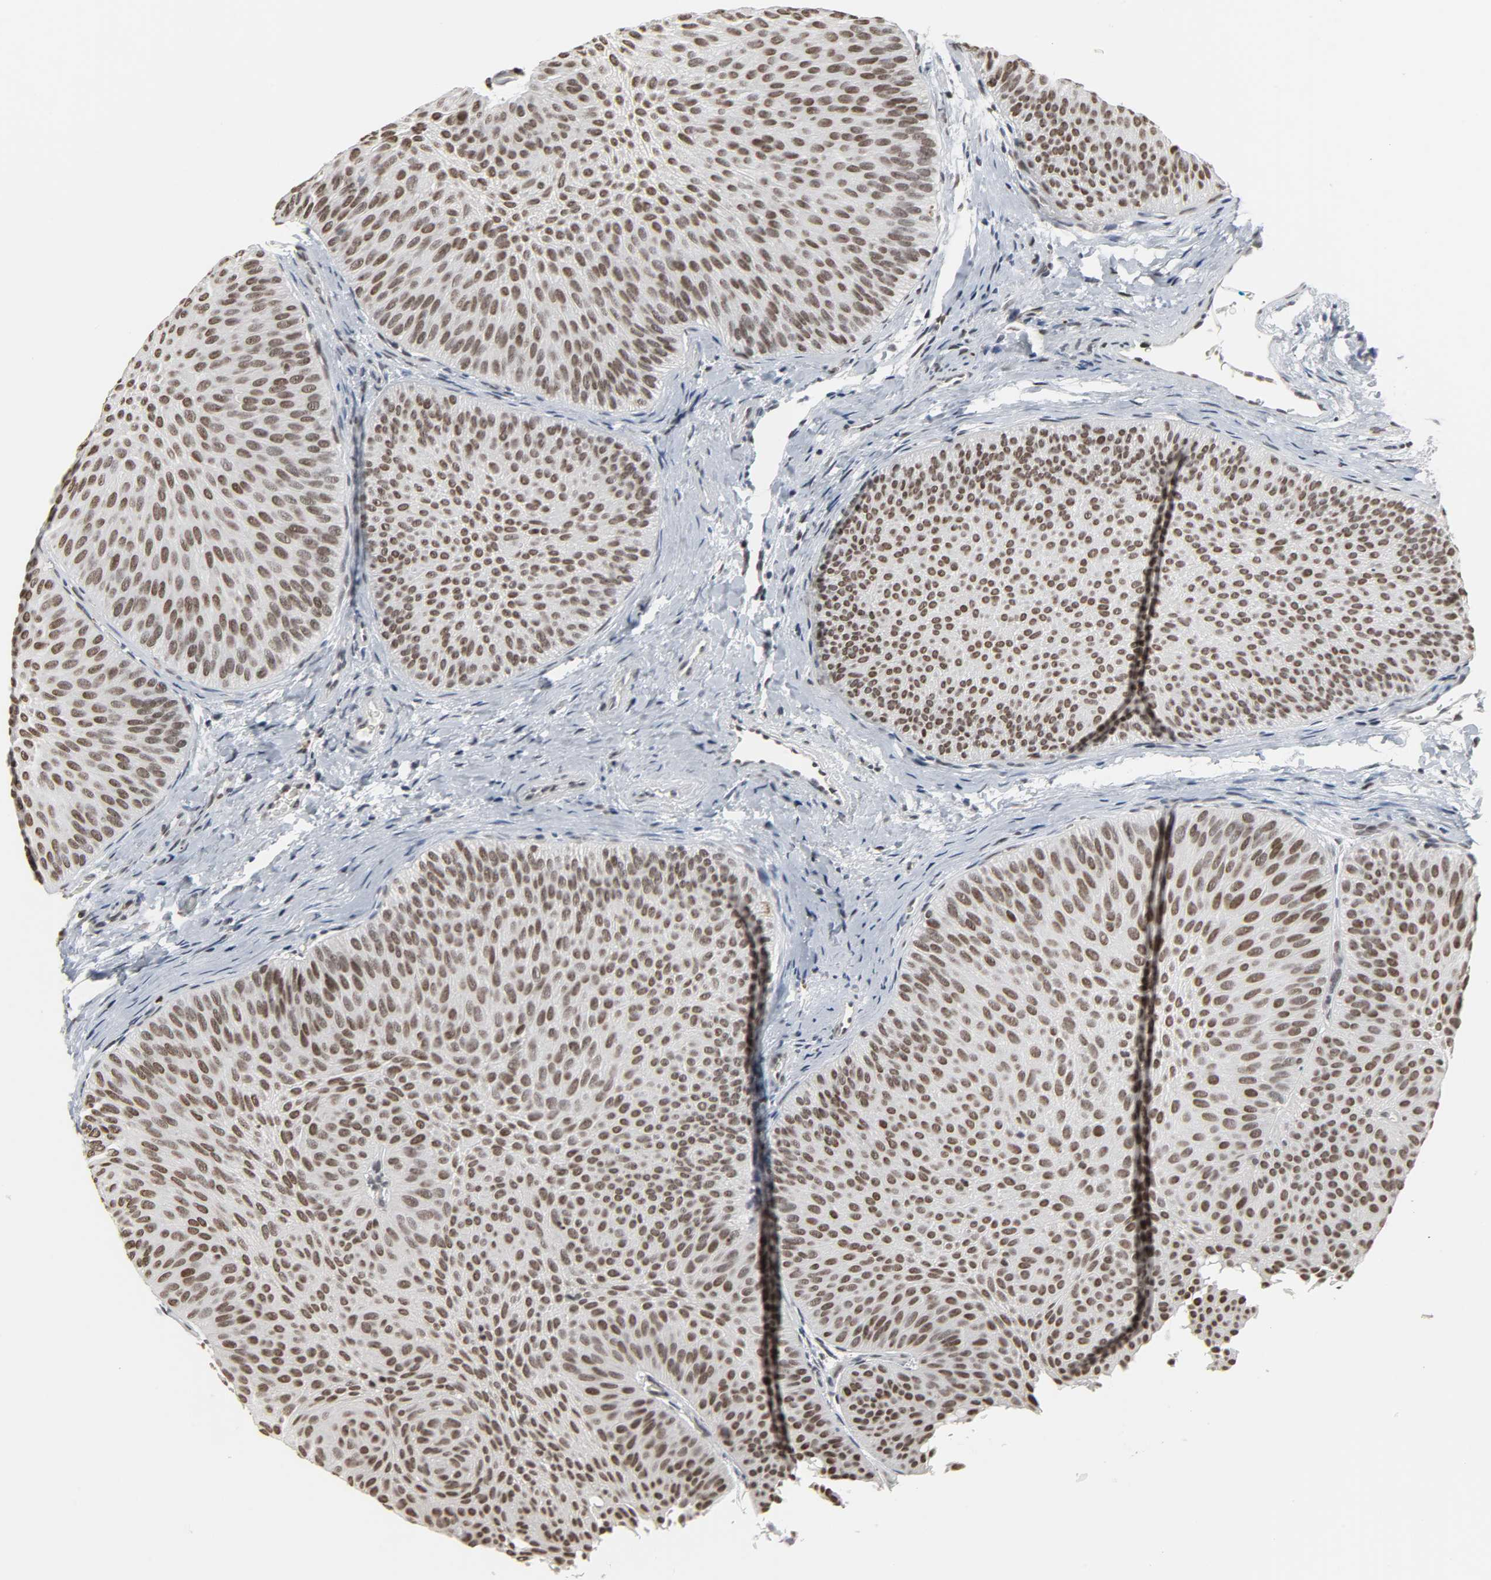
{"staining": {"intensity": "moderate", "quantity": ">75%", "location": "nuclear"}, "tissue": "urothelial cancer", "cell_type": "Tumor cells", "image_type": "cancer", "snomed": [{"axis": "morphology", "description": "Urothelial carcinoma, Low grade"}, {"axis": "topography", "description": "Urinary bladder"}], "caption": "Low-grade urothelial carcinoma stained with a brown dye demonstrates moderate nuclear positive expression in about >75% of tumor cells.", "gene": "DAZAP1", "patient": {"sex": "female", "age": 60}}